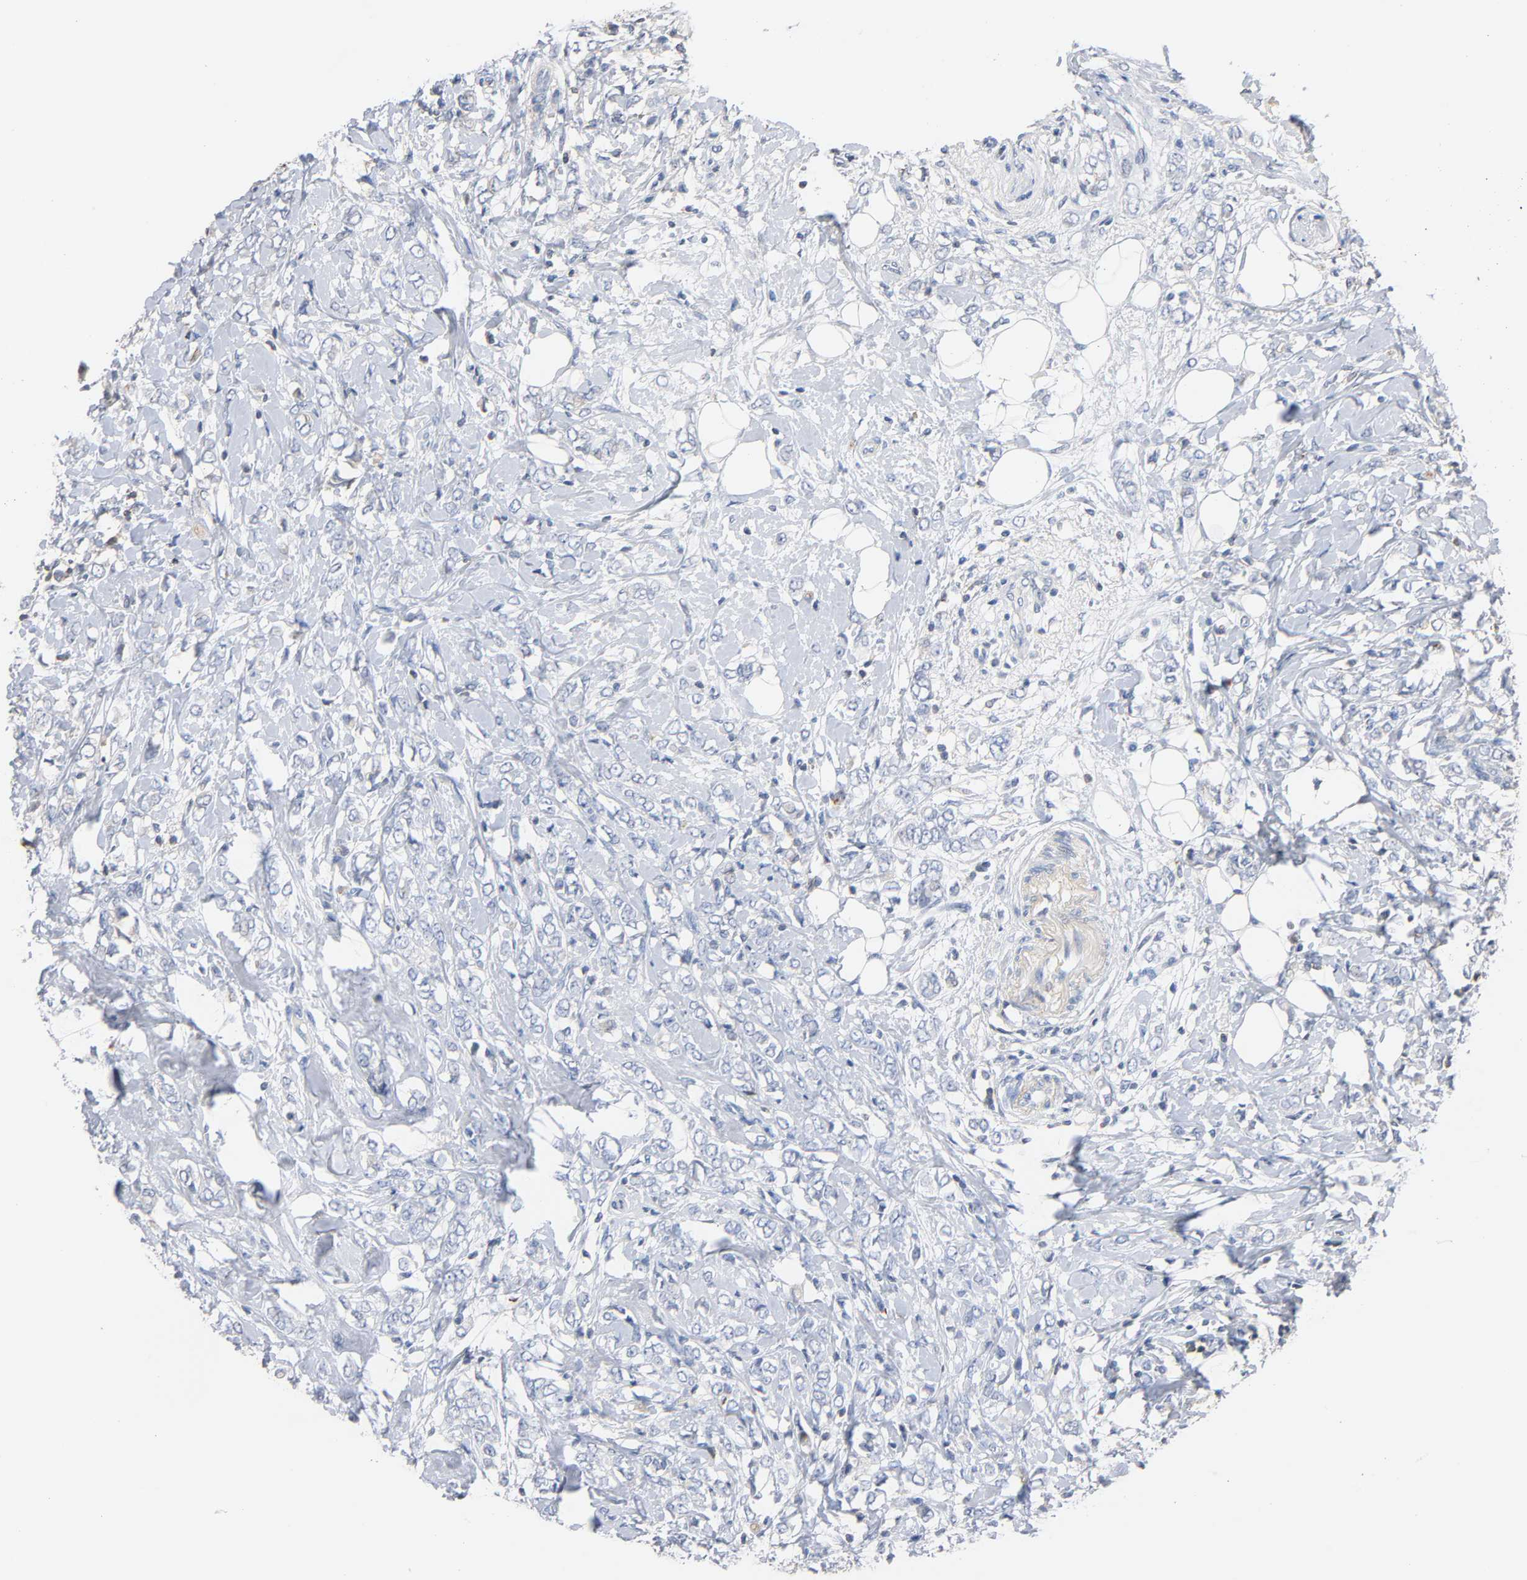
{"staining": {"intensity": "negative", "quantity": "none", "location": "none"}, "tissue": "breast cancer", "cell_type": "Tumor cells", "image_type": "cancer", "snomed": [{"axis": "morphology", "description": "Normal tissue, NOS"}, {"axis": "morphology", "description": "Lobular carcinoma"}, {"axis": "topography", "description": "Breast"}], "caption": "DAB immunohistochemical staining of human lobular carcinoma (breast) displays no significant staining in tumor cells.", "gene": "ANXA11", "patient": {"sex": "female", "age": 47}}